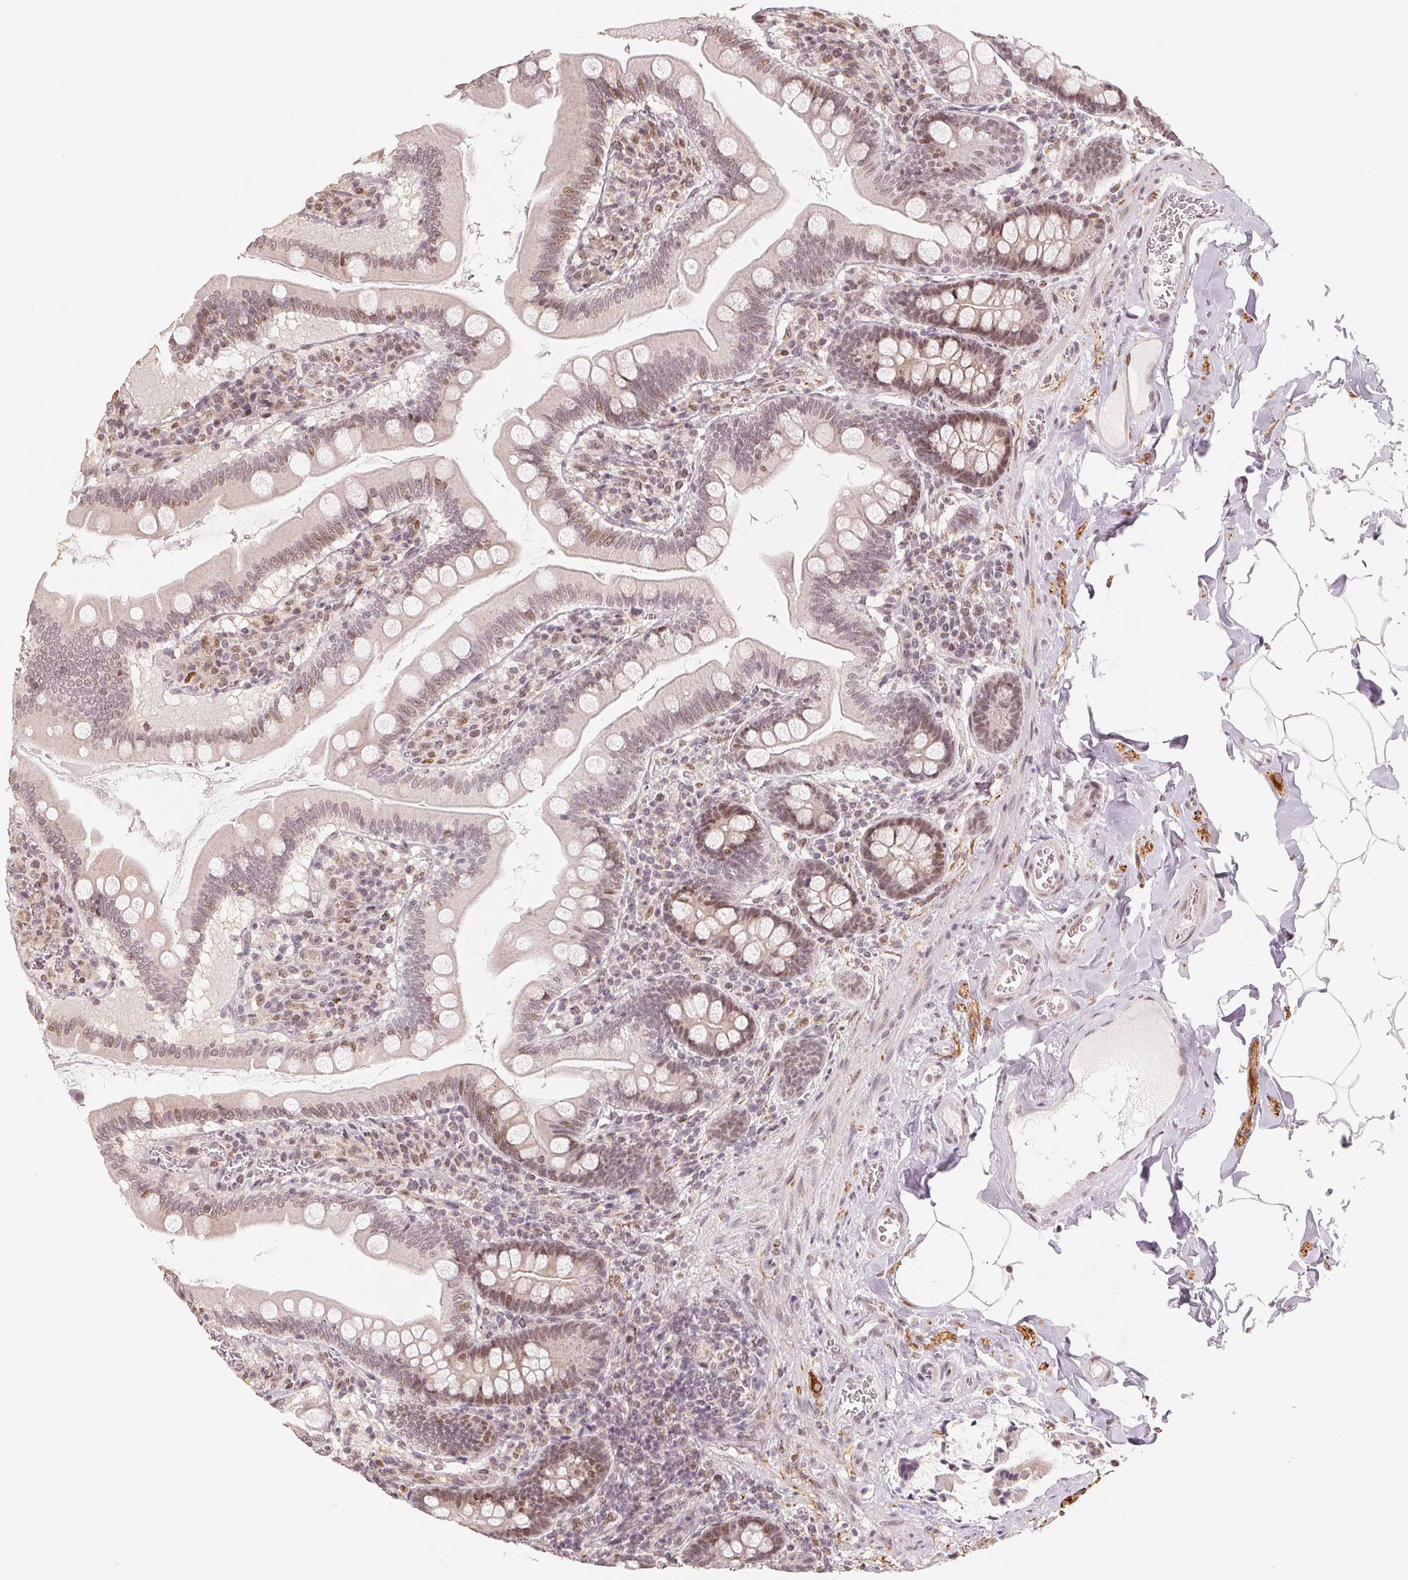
{"staining": {"intensity": "weak", "quantity": "25%-75%", "location": "nuclear"}, "tissue": "small intestine", "cell_type": "Glandular cells", "image_type": "normal", "snomed": [{"axis": "morphology", "description": "Normal tissue, NOS"}, {"axis": "topography", "description": "Small intestine"}], "caption": "DAB (3,3'-diaminobenzidine) immunohistochemical staining of normal human small intestine exhibits weak nuclear protein staining in about 25%-75% of glandular cells. Using DAB (3,3'-diaminobenzidine) (brown) and hematoxylin (blue) stains, captured at high magnification using brightfield microscopy.", "gene": "CCDC138", "patient": {"sex": "female", "age": 56}}